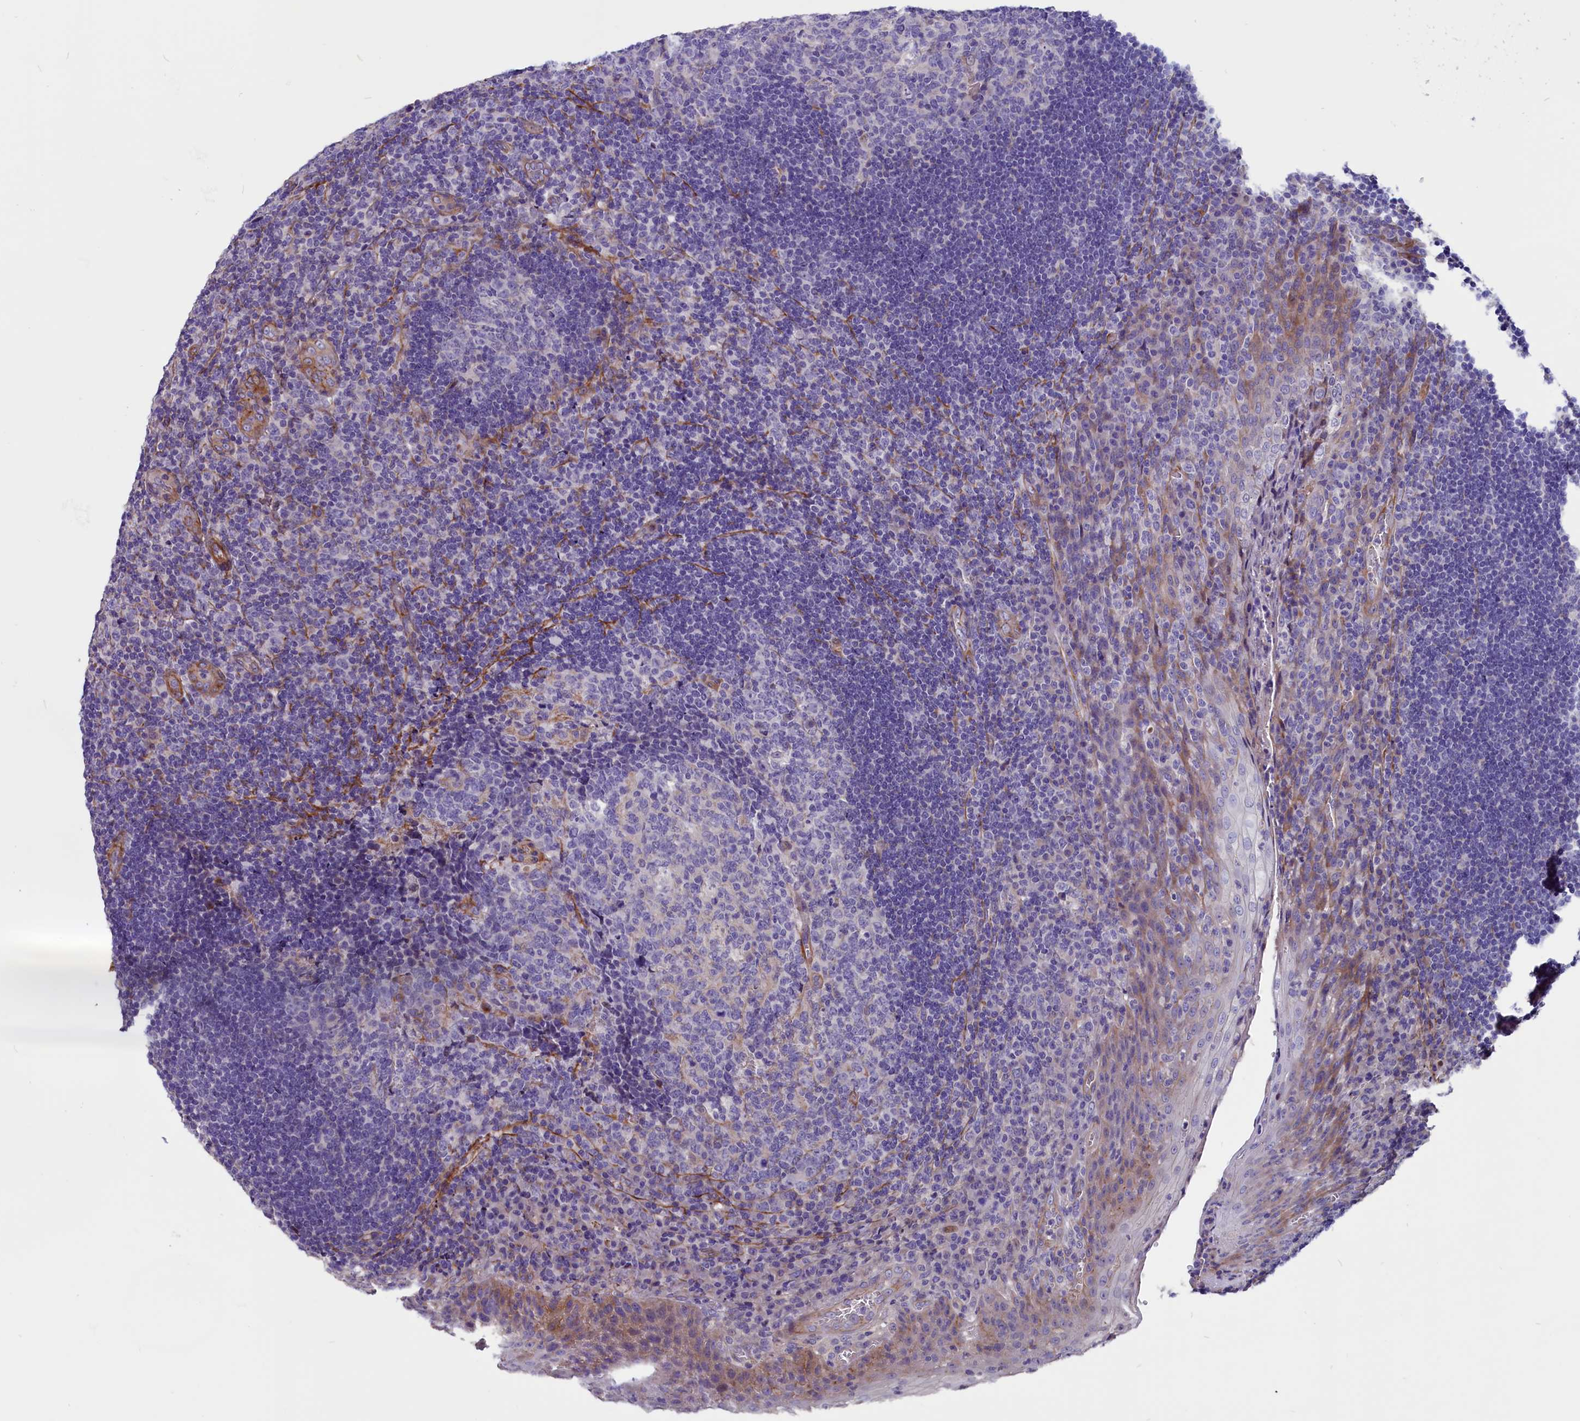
{"staining": {"intensity": "negative", "quantity": "none", "location": "none"}, "tissue": "tonsil", "cell_type": "Germinal center cells", "image_type": "normal", "snomed": [{"axis": "morphology", "description": "Normal tissue, NOS"}, {"axis": "topography", "description": "Tonsil"}], "caption": "Normal tonsil was stained to show a protein in brown. There is no significant positivity in germinal center cells.", "gene": "ZNF749", "patient": {"sex": "male", "age": 17}}